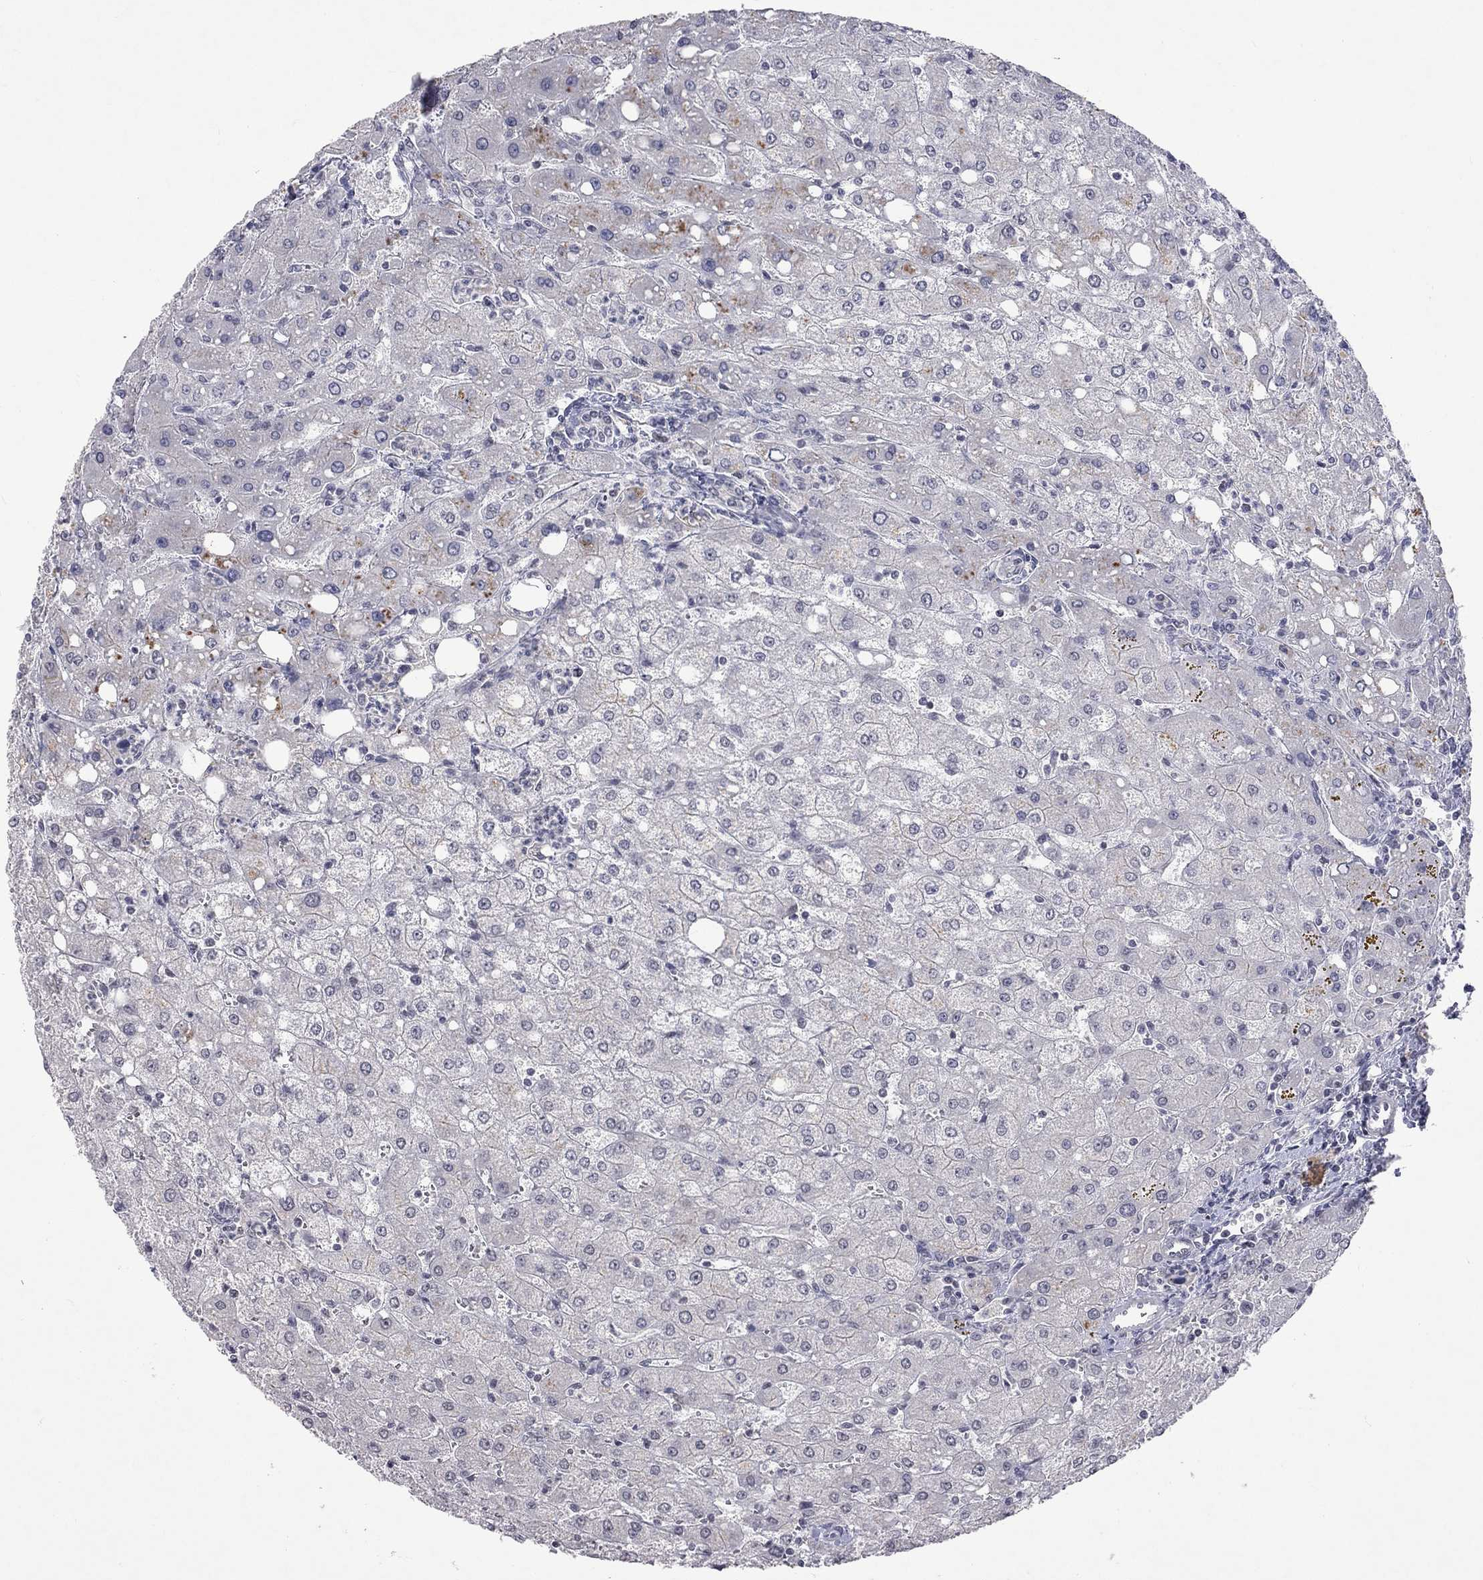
{"staining": {"intensity": "negative", "quantity": "none", "location": "none"}, "tissue": "liver", "cell_type": "Cholangiocytes", "image_type": "normal", "snomed": [{"axis": "morphology", "description": "Normal tissue, NOS"}, {"axis": "topography", "description": "Liver"}], "caption": "Protein analysis of benign liver exhibits no significant staining in cholangiocytes. (Brightfield microscopy of DAB (3,3'-diaminobenzidine) immunohistochemistry at high magnification).", "gene": "TMEM143", "patient": {"sex": "female", "age": 53}}